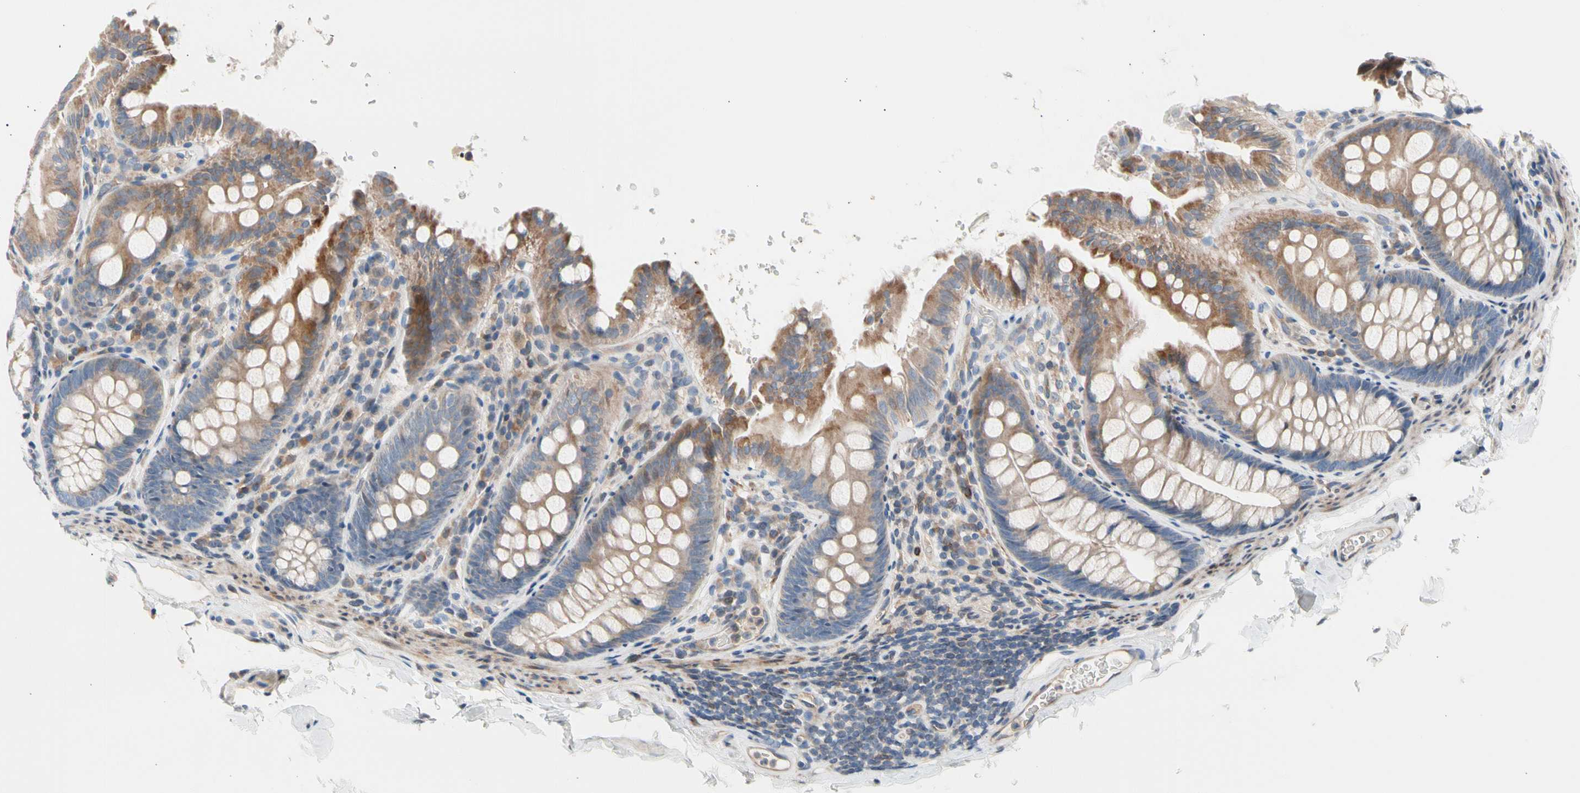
{"staining": {"intensity": "weak", "quantity": ">75%", "location": "cytoplasmic/membranous"}, "tissue": "colon", "cell_type": "Endothelial cells", "image_type": "normal", "snomed": [{"axis": "morphology", "description": "Normal tissue, NOS"}, {"axis": "topography", "description": "Colon"}], "caption": "Protein staining demonstrates weak cytoplasmic/membranous staining in approximately >75% of endothelial cells in benign colon. (DAB (3,3'-diaminobenzidine) = brown stain, brightfield microscopy at high magnification).", "gene": "MAP3K3", "patient": {"sex": "female", "age": 61}}